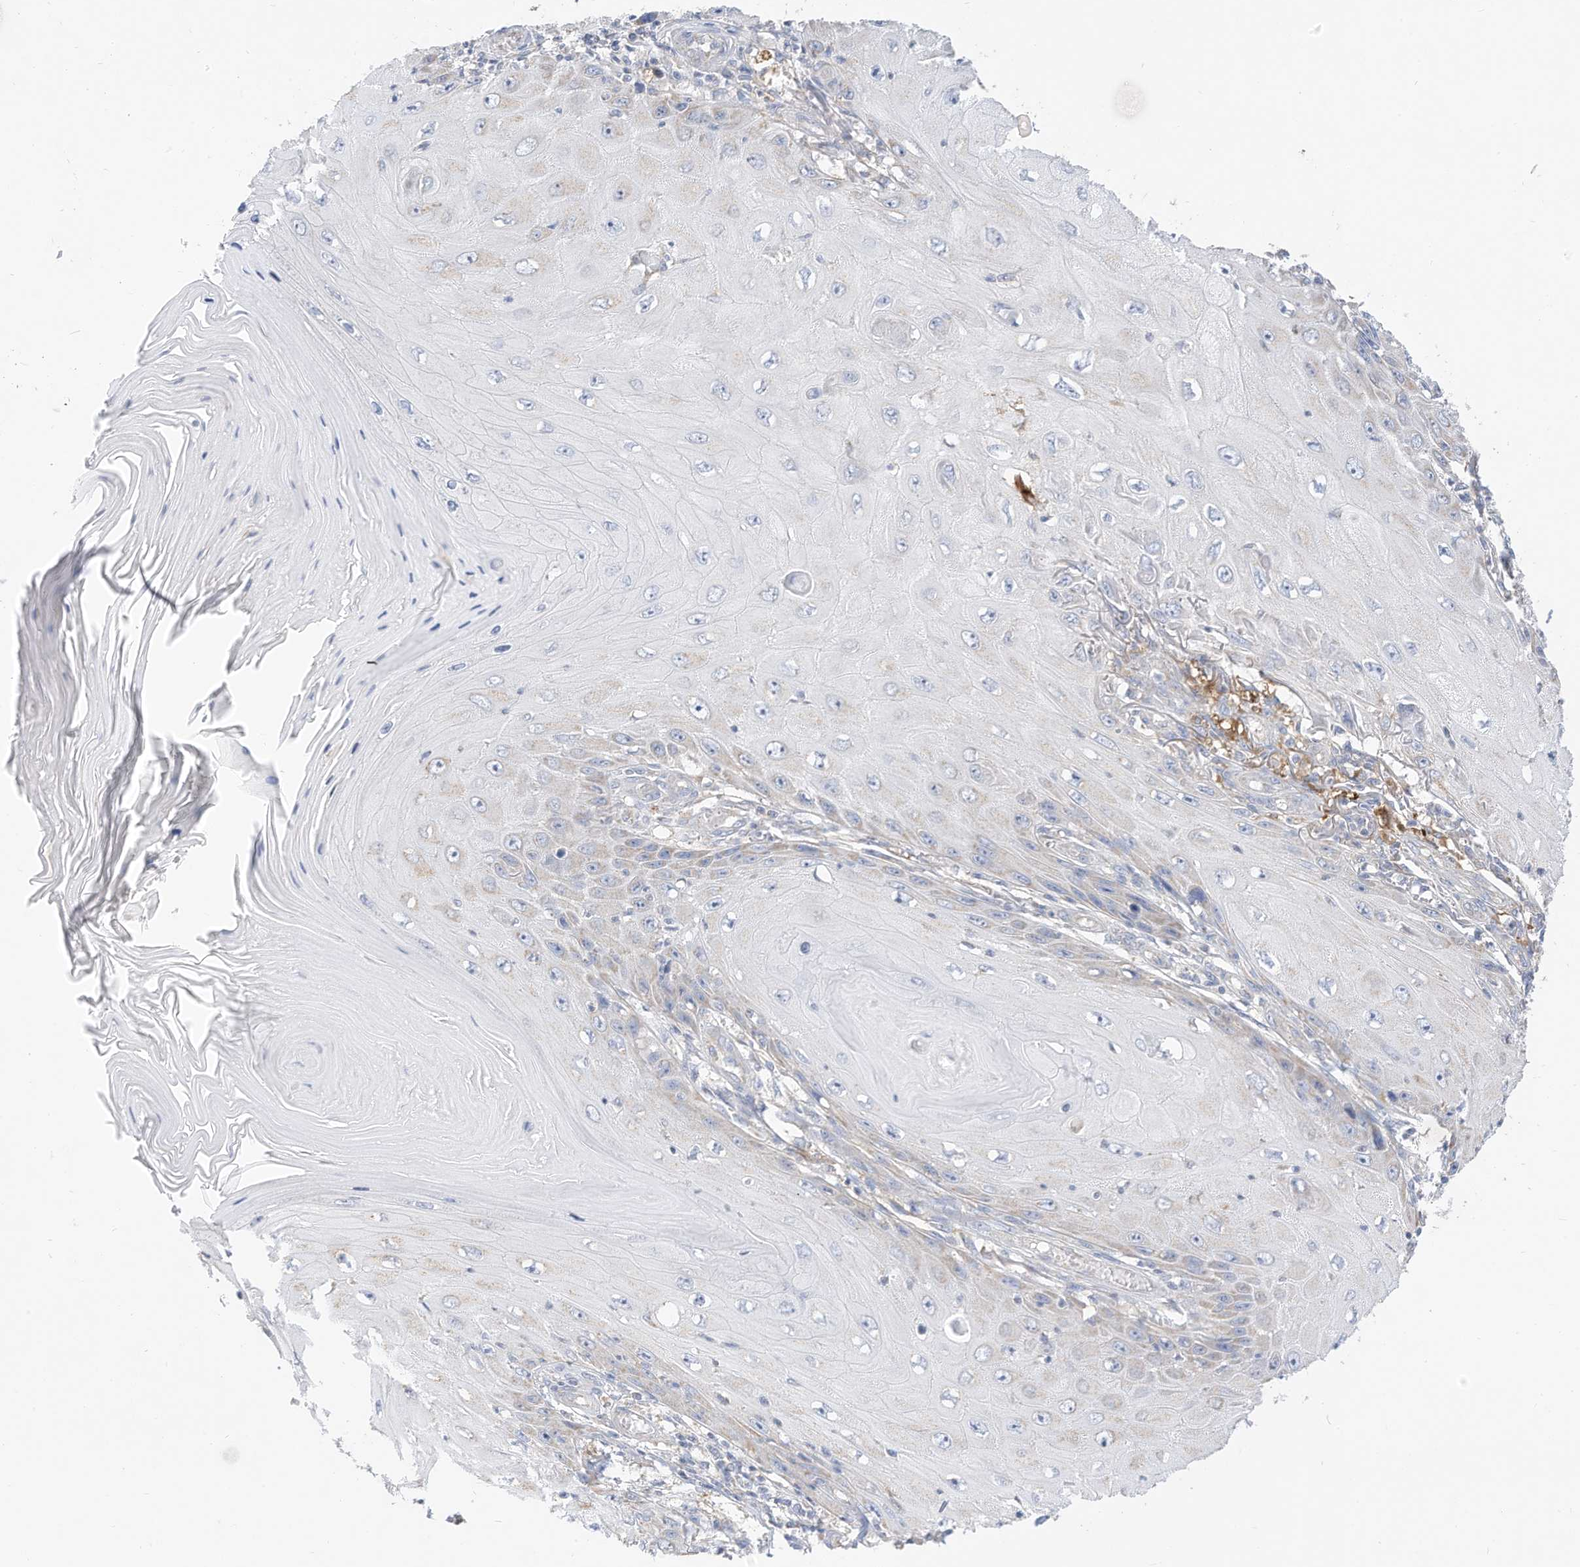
{"staining": {"intensity": "negative", "quantity": "none", "location": "none"}, "tissue": "skin cancer", "cell_type": "Tumor cells", "image_type": "cancer", "snomed": [{"axis": "morphology", "description": "Squamous cell carcinoma, NOS"}, {"axis": "topography", "description": "Skin"}], "caption": "The IHC photomicrograph has no significant expression in tumor cells of skin squamous cell carcinoma tissue.", "gene": "RHOH", "patient": {"sex": "female", "age": 73}}